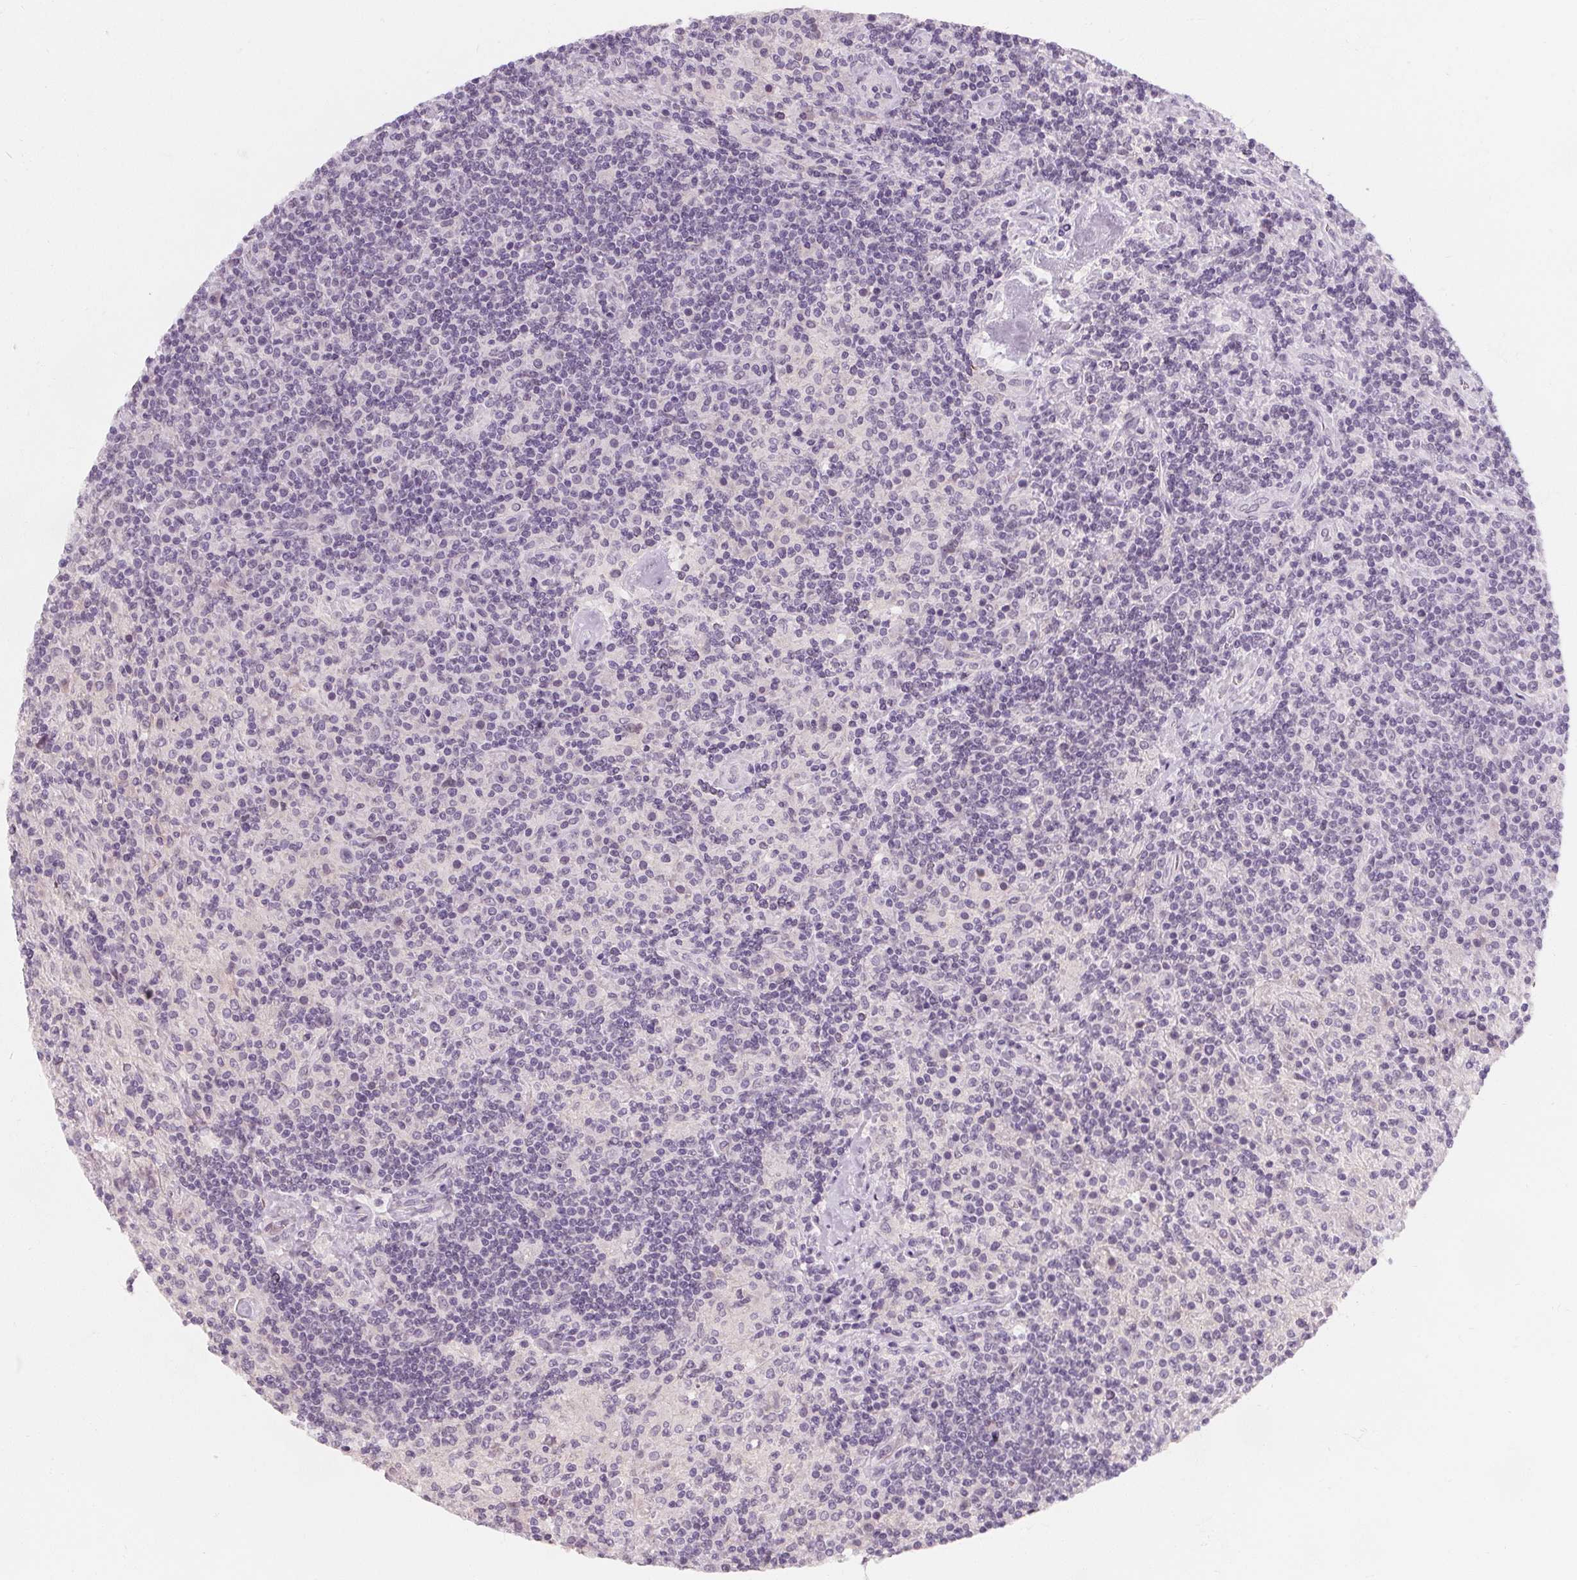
{"staining": {"intensity": "negative", "quantity": "none", "location": "none"}, "tissue": "lymphoma", "cell_type": "Tumor cells", "image_type": "cancer", "snomed": [{"axis": "morphology", "description": "Hodgkin's disease, NOS"}, {"axis": "topography", "description": "Lymph node"}], "caption": "Immunohistochemistry micrograph of lymphoma stained for a protein (brown), which exhibits no staining in tumor cells.", "gene": "DBX2", "patient": {"sex": "male", "age": 70}}